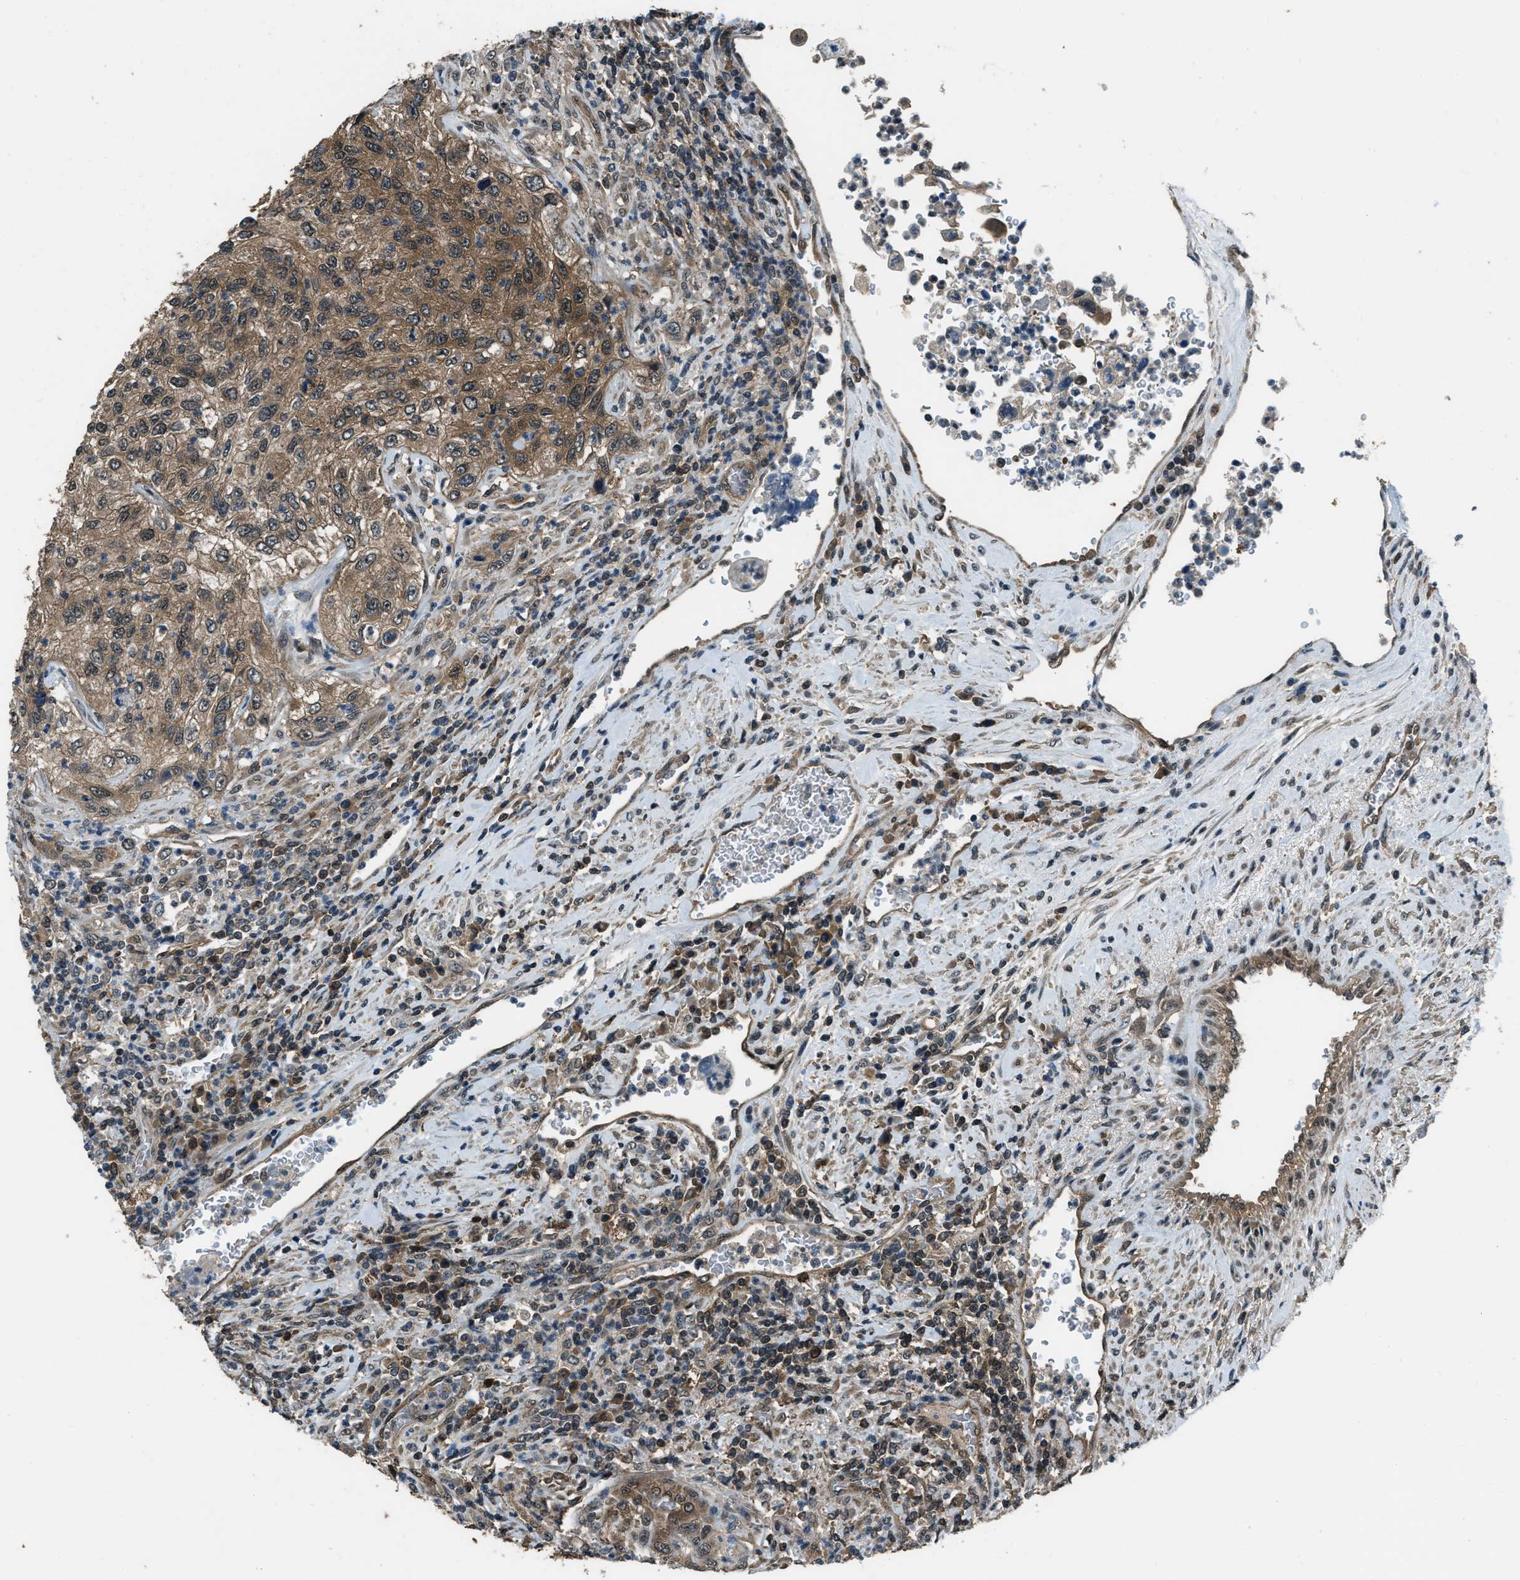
{"staining": {"intensity": "moderate", "quantity": ">75%", "location": "cytoplasmic/membranous"}, "tissue": "urothelial cancer", "cell_type": "Tumor cells", "image_type": "cancer", "snomed": [{"axis": "morphology", "description": "Urothelial carcinoma, High grade"}, {"axis": "topography", "description": "Urinary bladder"}], "caption": "This histopathology image demonstrates IHC staining of human urothelial cancer, with medium moderate cytoplasmic/membranous positivity in about >75% of tumor cells.", "gene": "NUDCD3", "patient": {"sex": "female", "age": 60}}